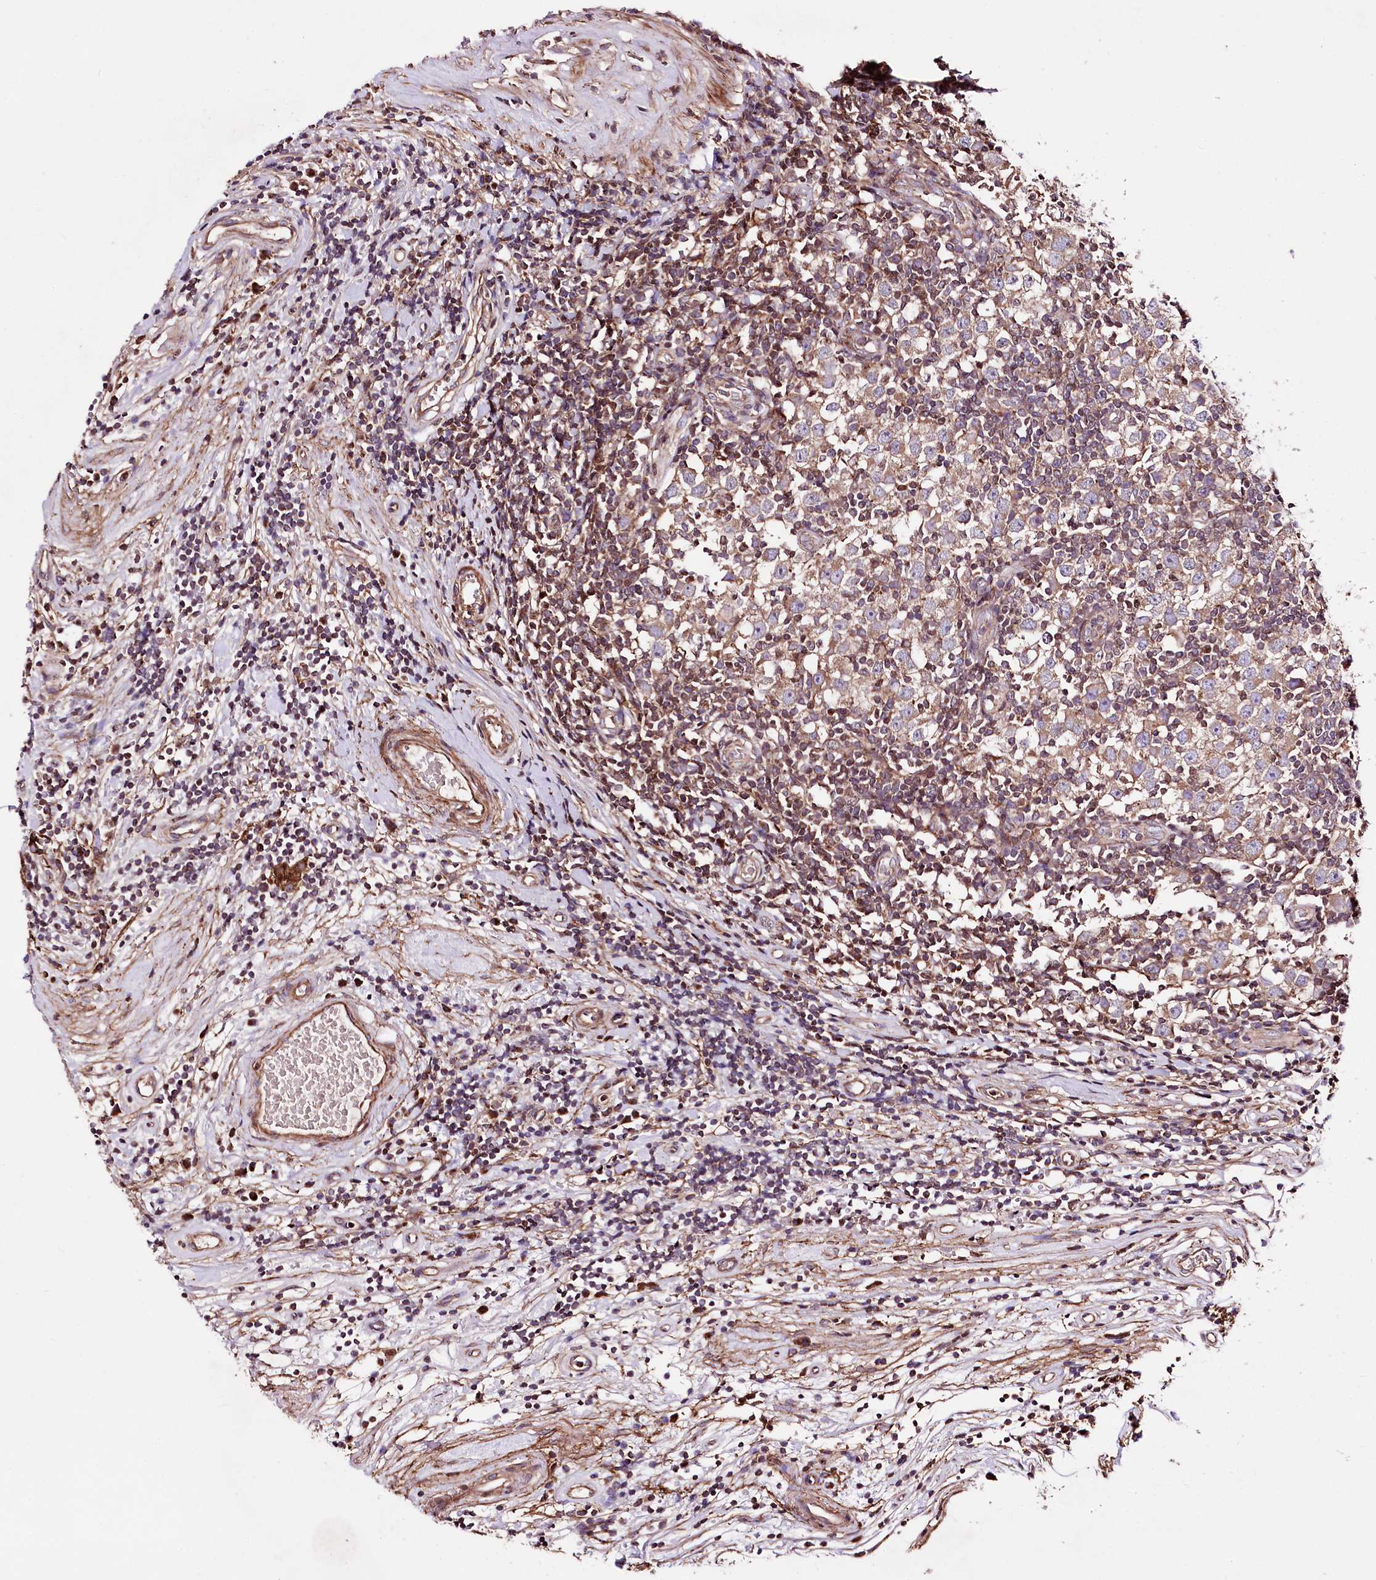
{"staining": {"intensity": "weak", "quantity": ">75%", "location": "cytoplasmic/membranous"}, "tissue": "testis cancer", "cell_type": "Tumor cells", "image_type": "cancer", "snomed": [{"axis": "morphology", "description": "Seminoma, NOS"}, {"axis": "topography", "description": "Testis"}], "caption": "There is low levels of weak cytoplasmic/membranous expression in tumor cells of testis cancer (seminoma), as demonstrated by immunohistochemical staining (brown color).", "gene": "WWC1", "patient": {"sex": "male", "age": 65}}